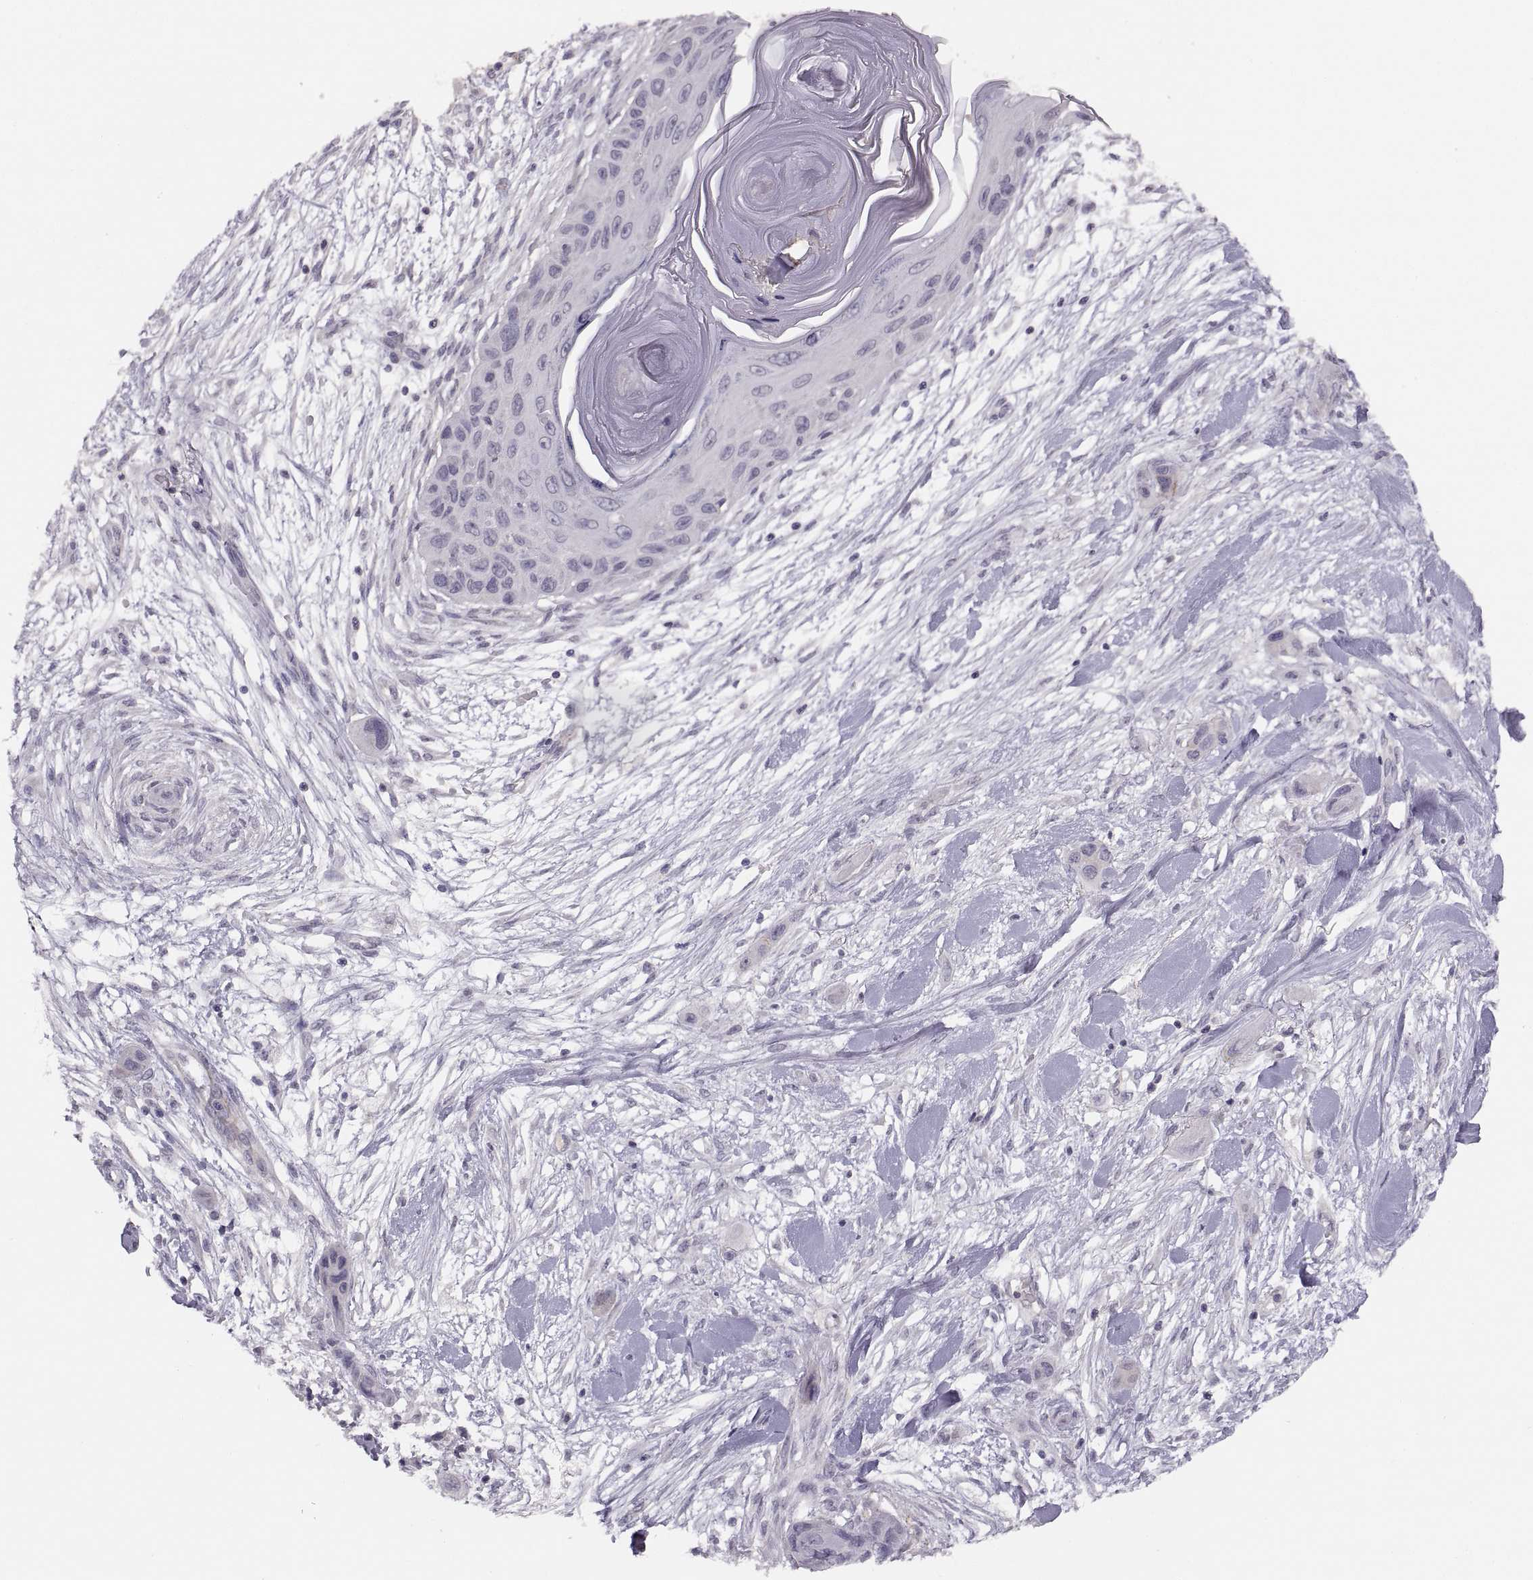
{"staining": {"intensity": "negative", "quantity": "none", "location": "none"}, "tissue": "skin cancer", "cell_type": "Tumor cells", "image_type": "cancer", "snomed": [{"axis": "morphology", "description": "Squamous cell carcinoma, NOS"}, {"axis": "topography", "description": "Skin"}], "caption": "Protein analysis of skin cancer (squamous cell carcinoma) displays no significant staining in tumor cells.", "gene": "CDH2", "patient": {"sex": "male", "age": 79}}